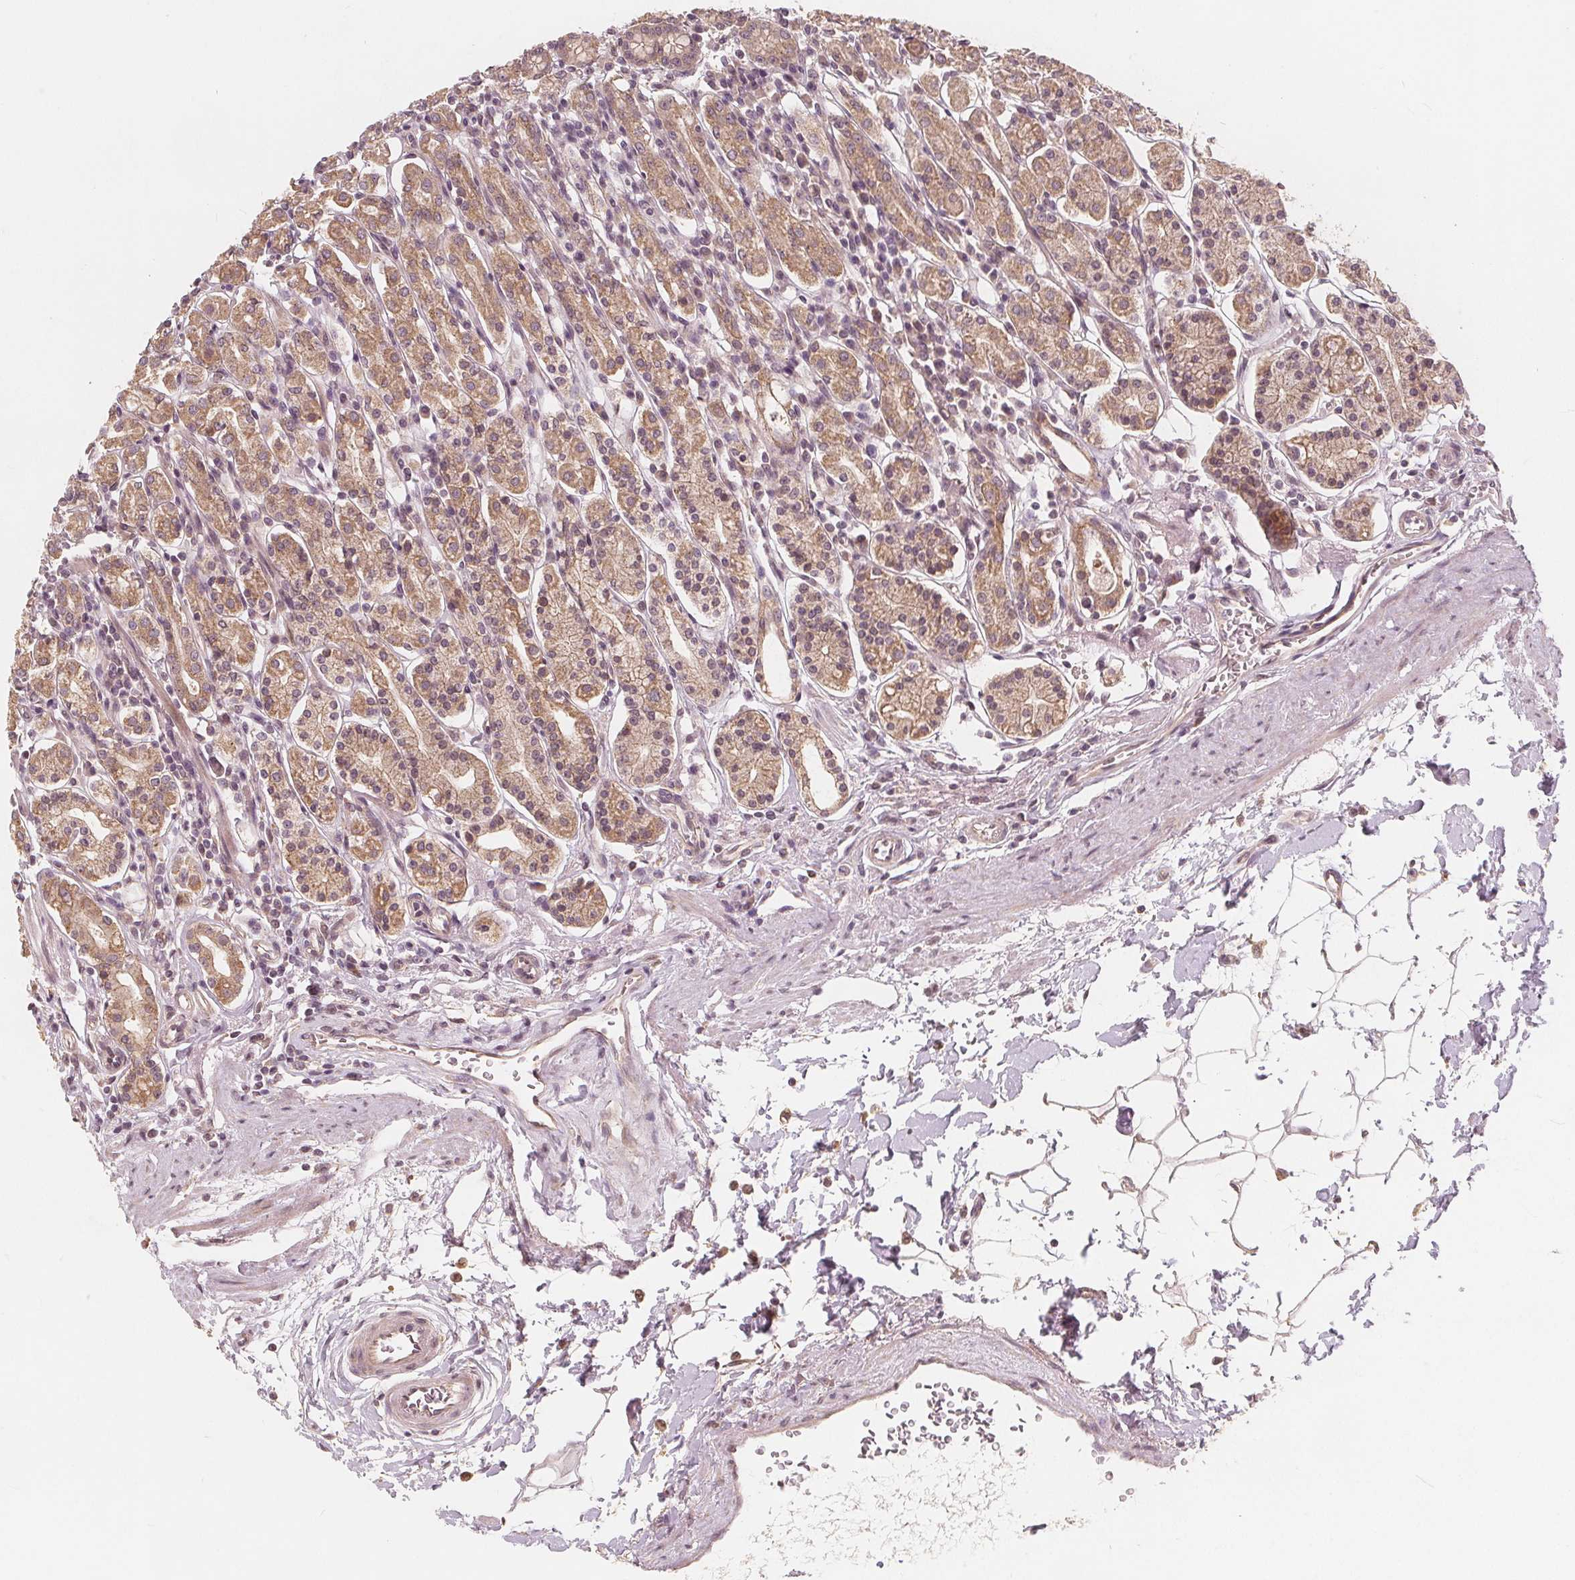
{"staining": {"intensity": "moderate", "quantity": ">75%", "location": "cytoplasmic/membranous"}, "tissue": "stomach", "cell_type": "Glandular cells", "image_type": "normal", "snomed": [{"axis": "morphology", "description": "Normal tissue, NOS"}, {"axis": "topography", "description": "Stomach, upper"}, {"axis": "topography", "description": "Stomach"}], "caption": "Protein analysis of benign stomach displays moderate cytoplasmic/membranous staining in about >75% of glandular cells.", "gene": "SNX12", "patient": {"sex": "male", "age": 62}}